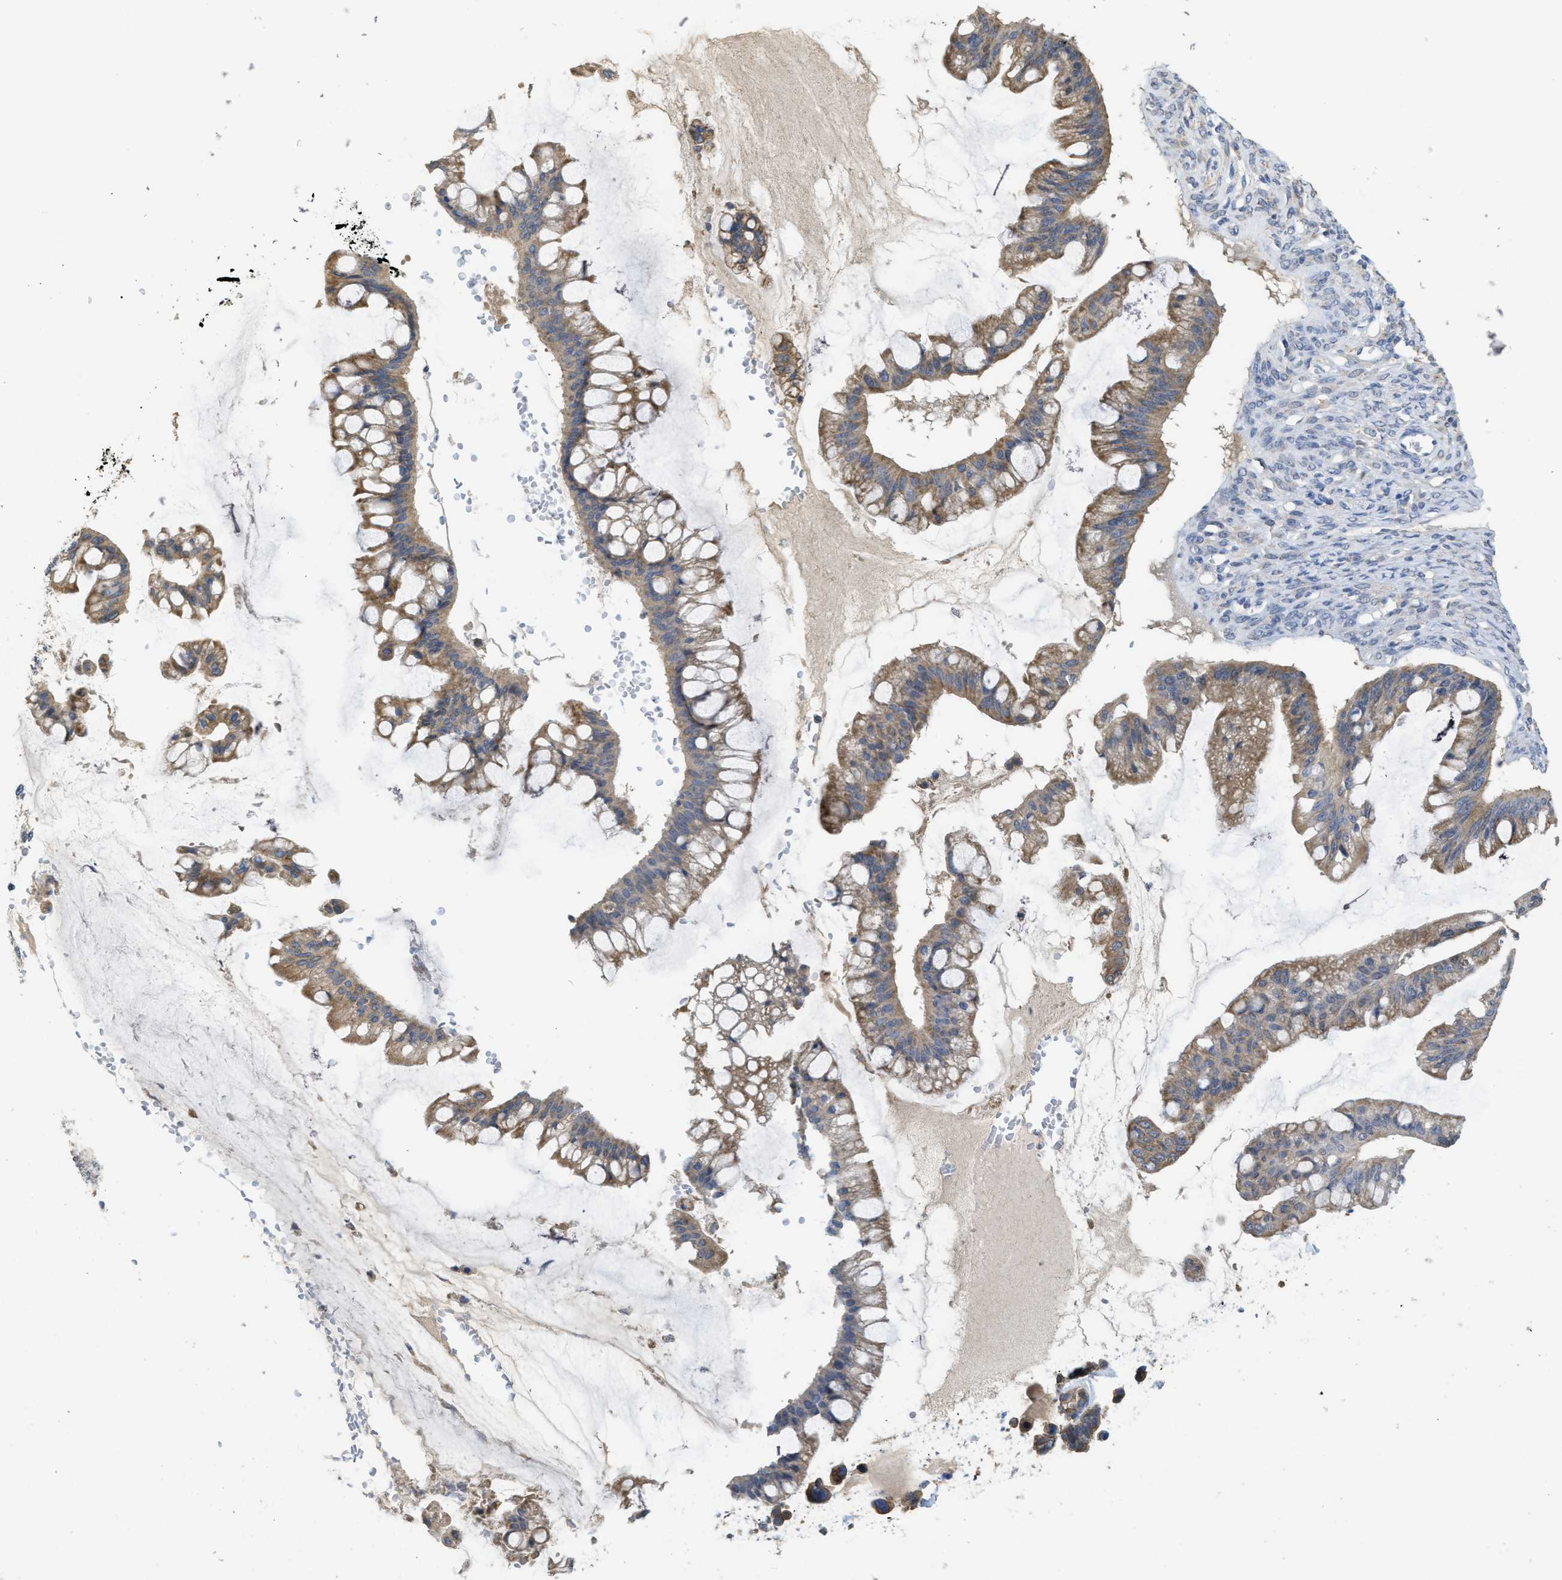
{"staining": {"intensity": "moderate", "quantity": ">75%", "location": "cytoplasmic/membranous"}, "tissue": "ovarian cancer", "cell_type": "Tumor cells", "image_type": "cancer", "snomed": [{"axis": "morphology", "description": "Cystadenocarcinoma, mucinous, NOS"}, {"axis": "topography", "description": "Ovary"}], "caption": "The immunohistochemical stain shows moderate cytoplasmic/membranous positivity in tumor cells of mucinous cystadenocarcinoma (ovarian) tissue.", "gene": "SFXN2", "patient": {"sex": "female", "age": 73}}